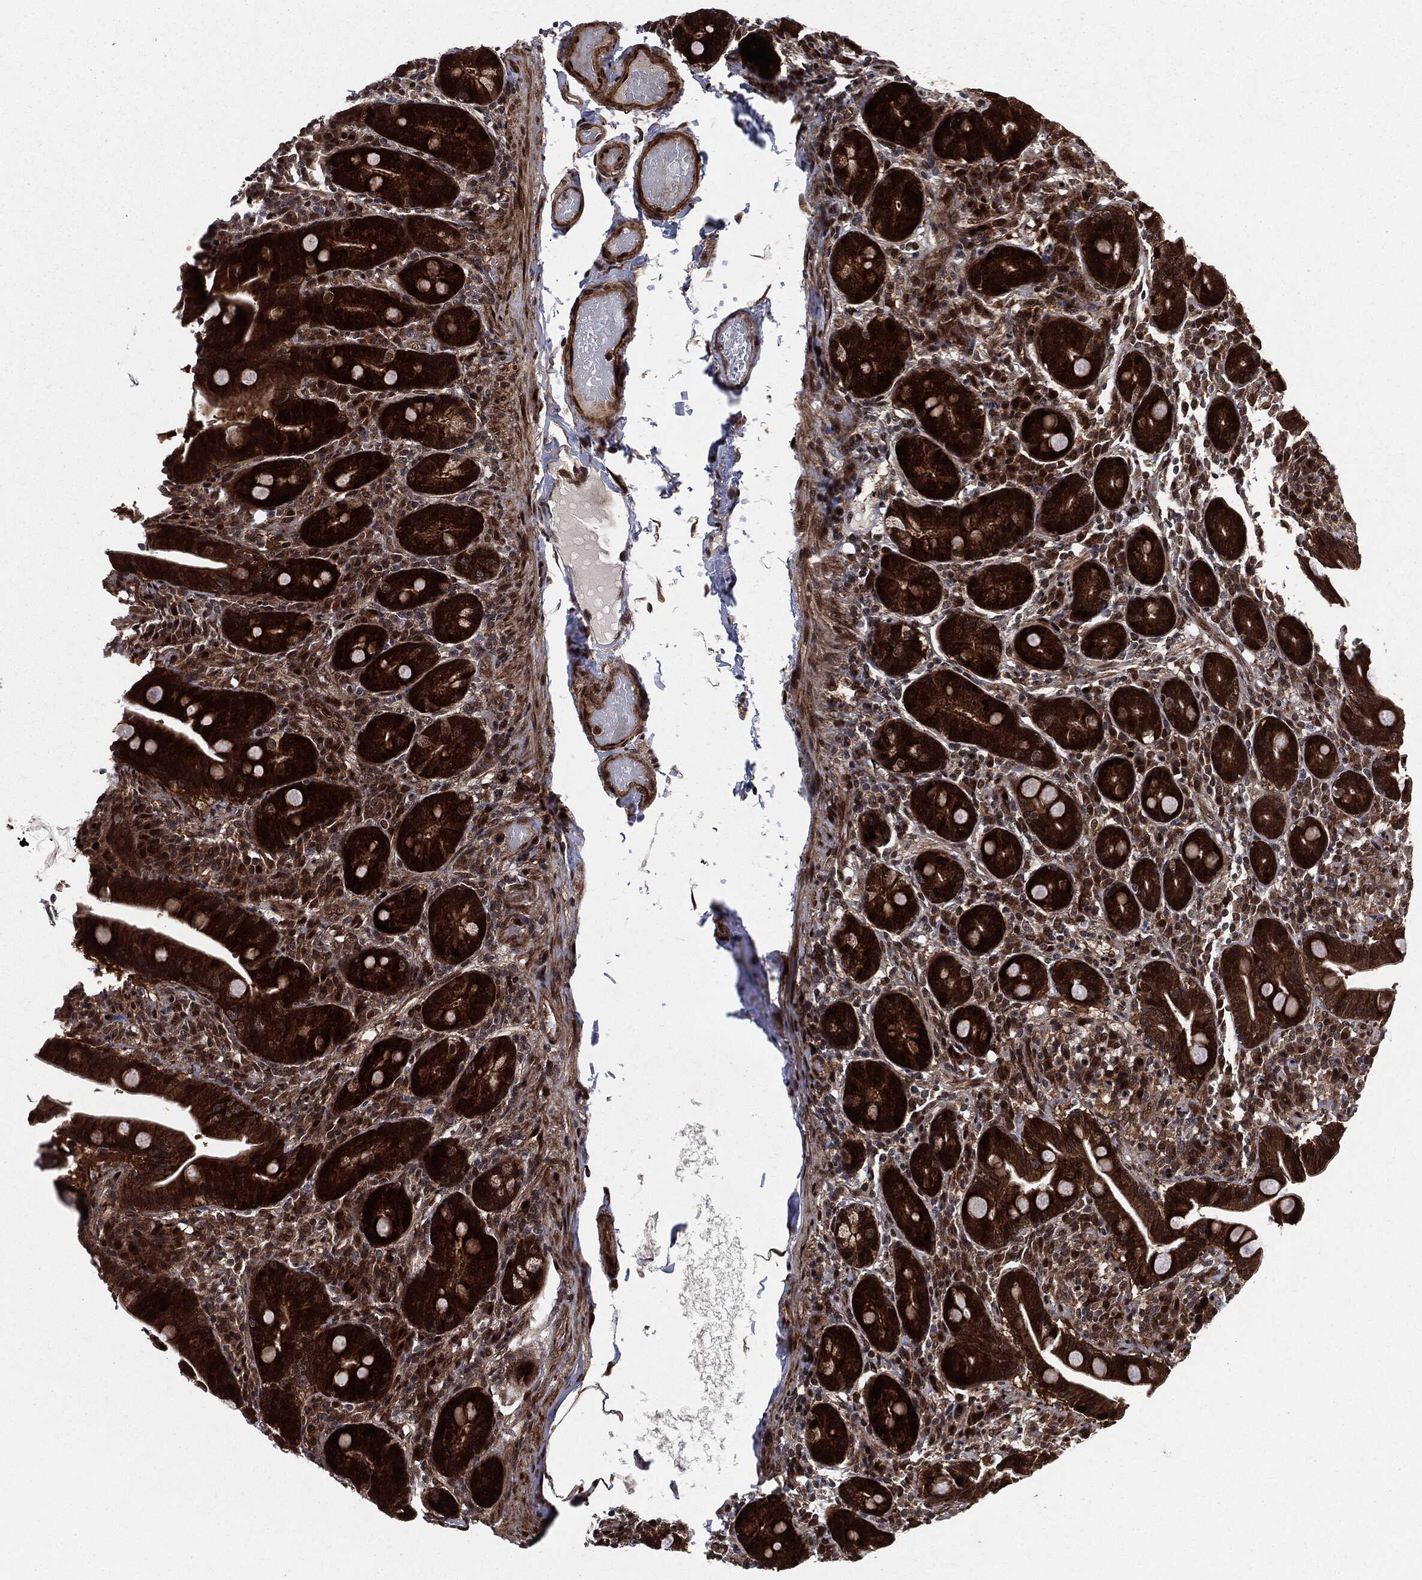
{"staining": {"intensity": "strong", "quantity": ">75%", "location": "cytoplasmic/membranous,nuclear"}, "tissue": "small intestine", "cell_type": "Glandular cells", "image_type": "normal", "snomed": [{"axis": "morphology", "description": "Normal tissue, NOS"}, {"axis": "topography", "description": "Small intestine"}], "caption": "A high amount of strong cytoplasmic/membranous,nuclear staining is present in approximately >75% of glandular cells in unremarkable small intestine.", "gene": "SMAD4", "patient": {"sex": "male", "age": 66}}